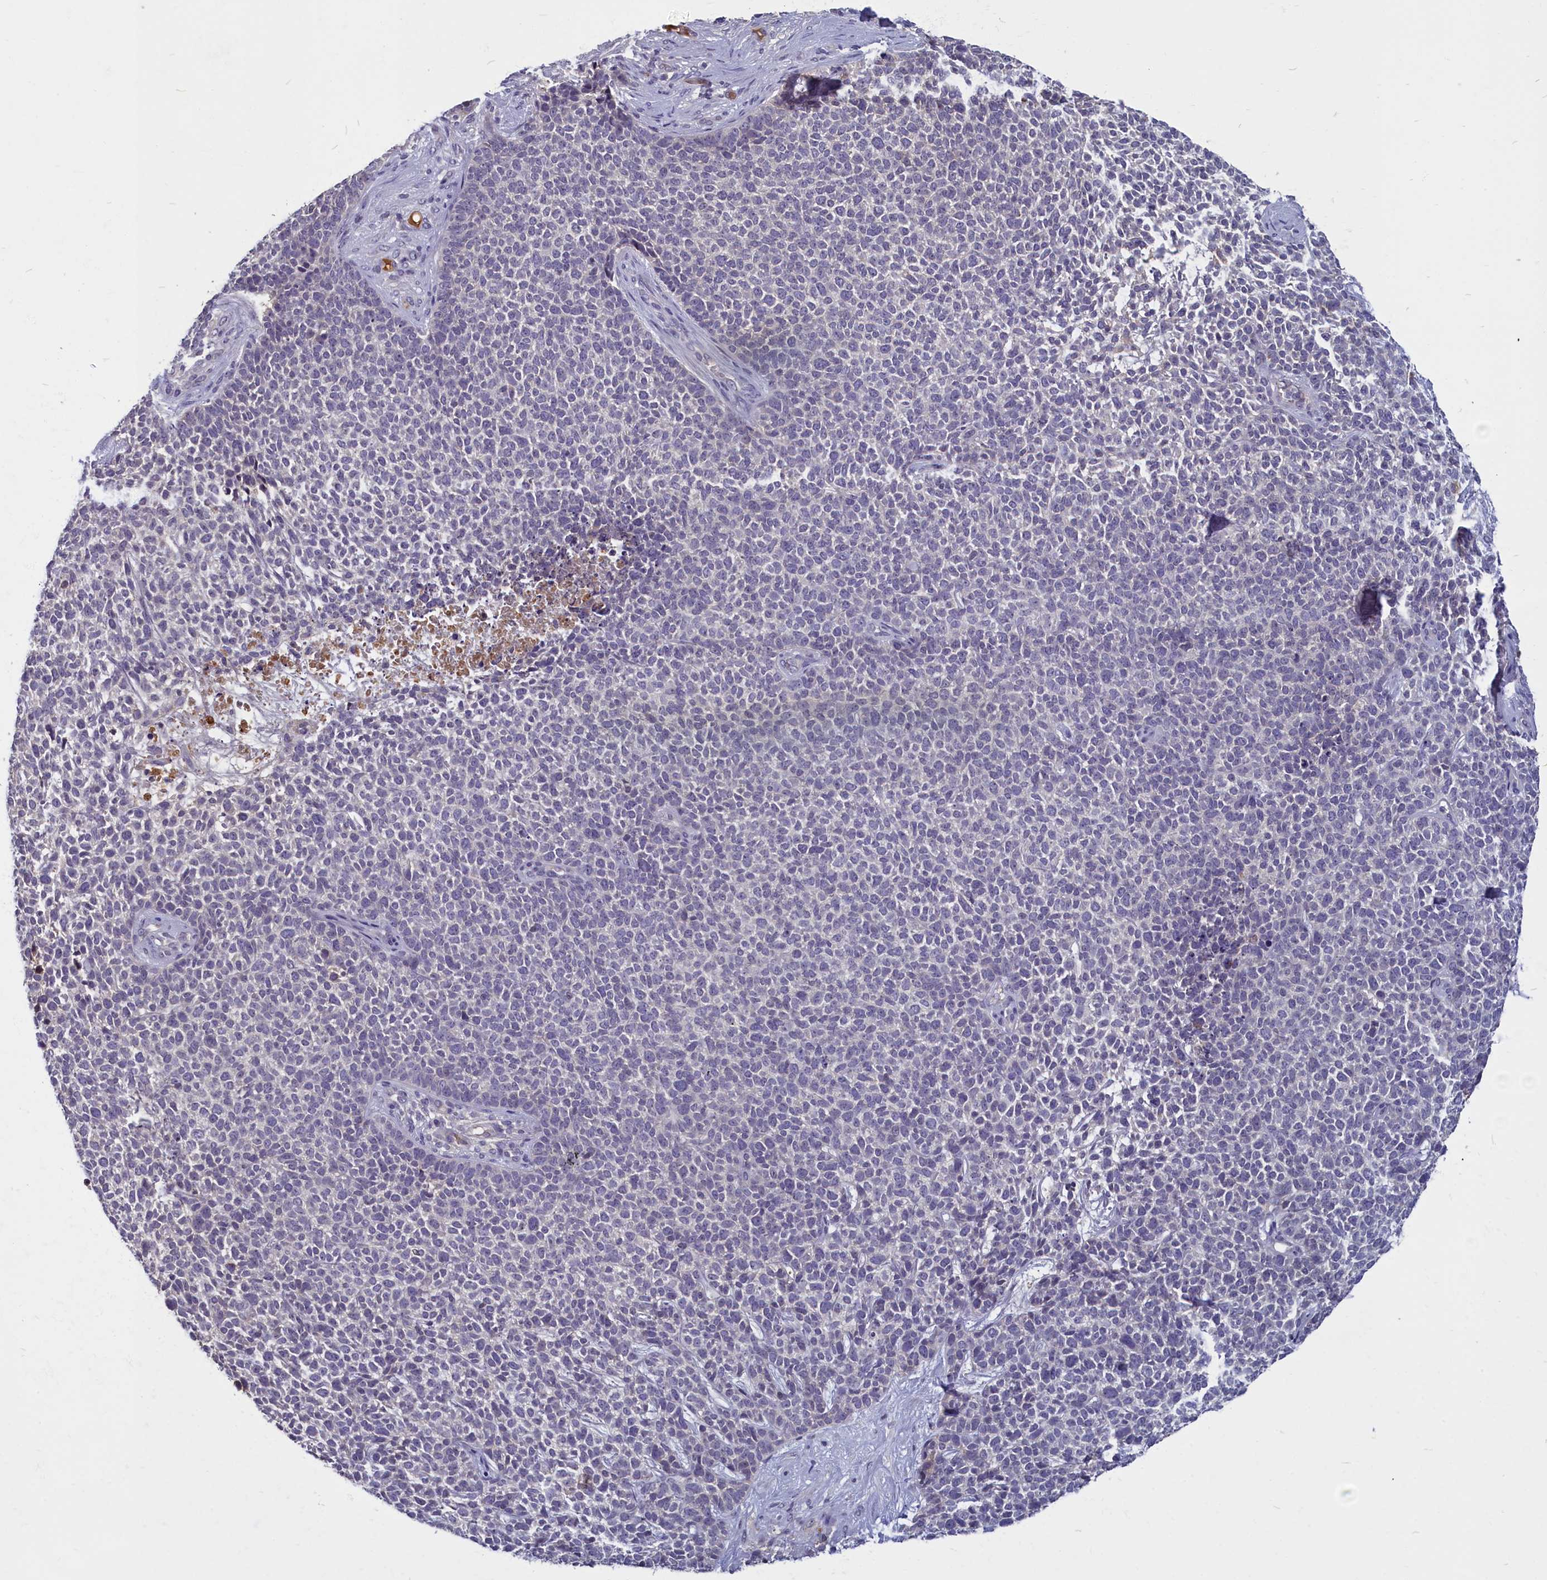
{"staining": {"intensity": "negative", "quantity": "none", "location": "none"}, "tissue": "skin cancer", "cell_type": "Tumor cells", "image_type": "cancer", "snomed": [{"axis": "morphology", "description": "Basal cell carcinoma"}, {"axis": "topography", "description": "Skin"}], "caption": "This is an immunohistochemistry (IHC) micrograph of skin cancer. There is no expression in tumor cells.", "gene": "SV2C", "patient": {"sex": "female", "age": 84}}